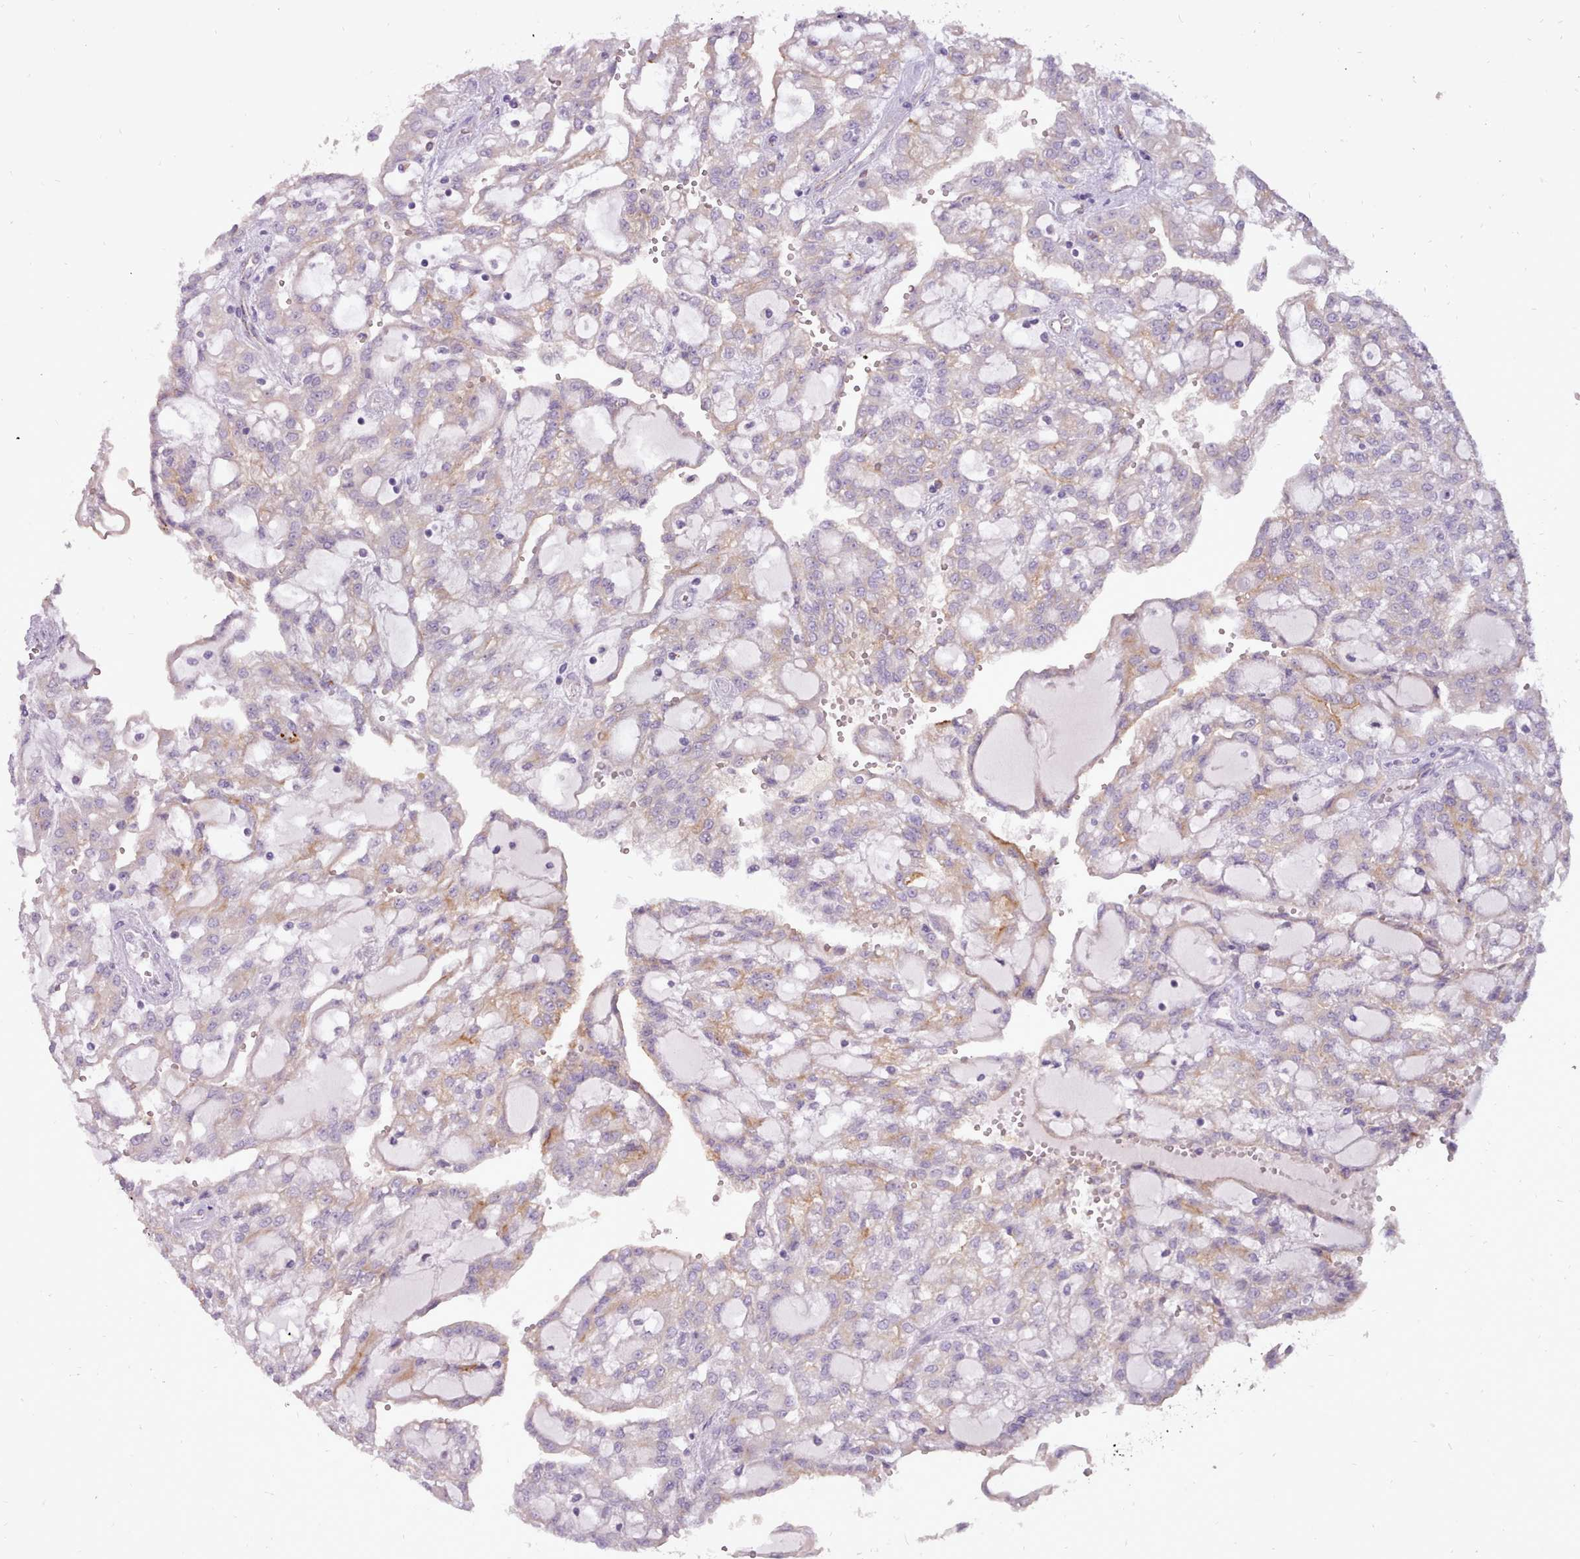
{"staining": {"intensity": "moderate", "quantity": "<25%", "location": "cytoplasmic/membranous"}, "tissue": "renal cancer", "cell_type": "Tumor cells", "image_type": "cancer", "snomed": [{"axis": "morphology", "description": "Adenocarcinoma, NOS"}, {"axis": "topography", "description": "Kidney"}], "caption": "Immunohistochemistry (IHC) histopathology image of renal cancer (adenocarcinoma) stained for a protein (brown), which shows low levels of moderate cytoplasmic/membranous staining in about <25% of tumor cells.", "gene": "ATRAID", "patient": {"sex": "male", "age": 63}}